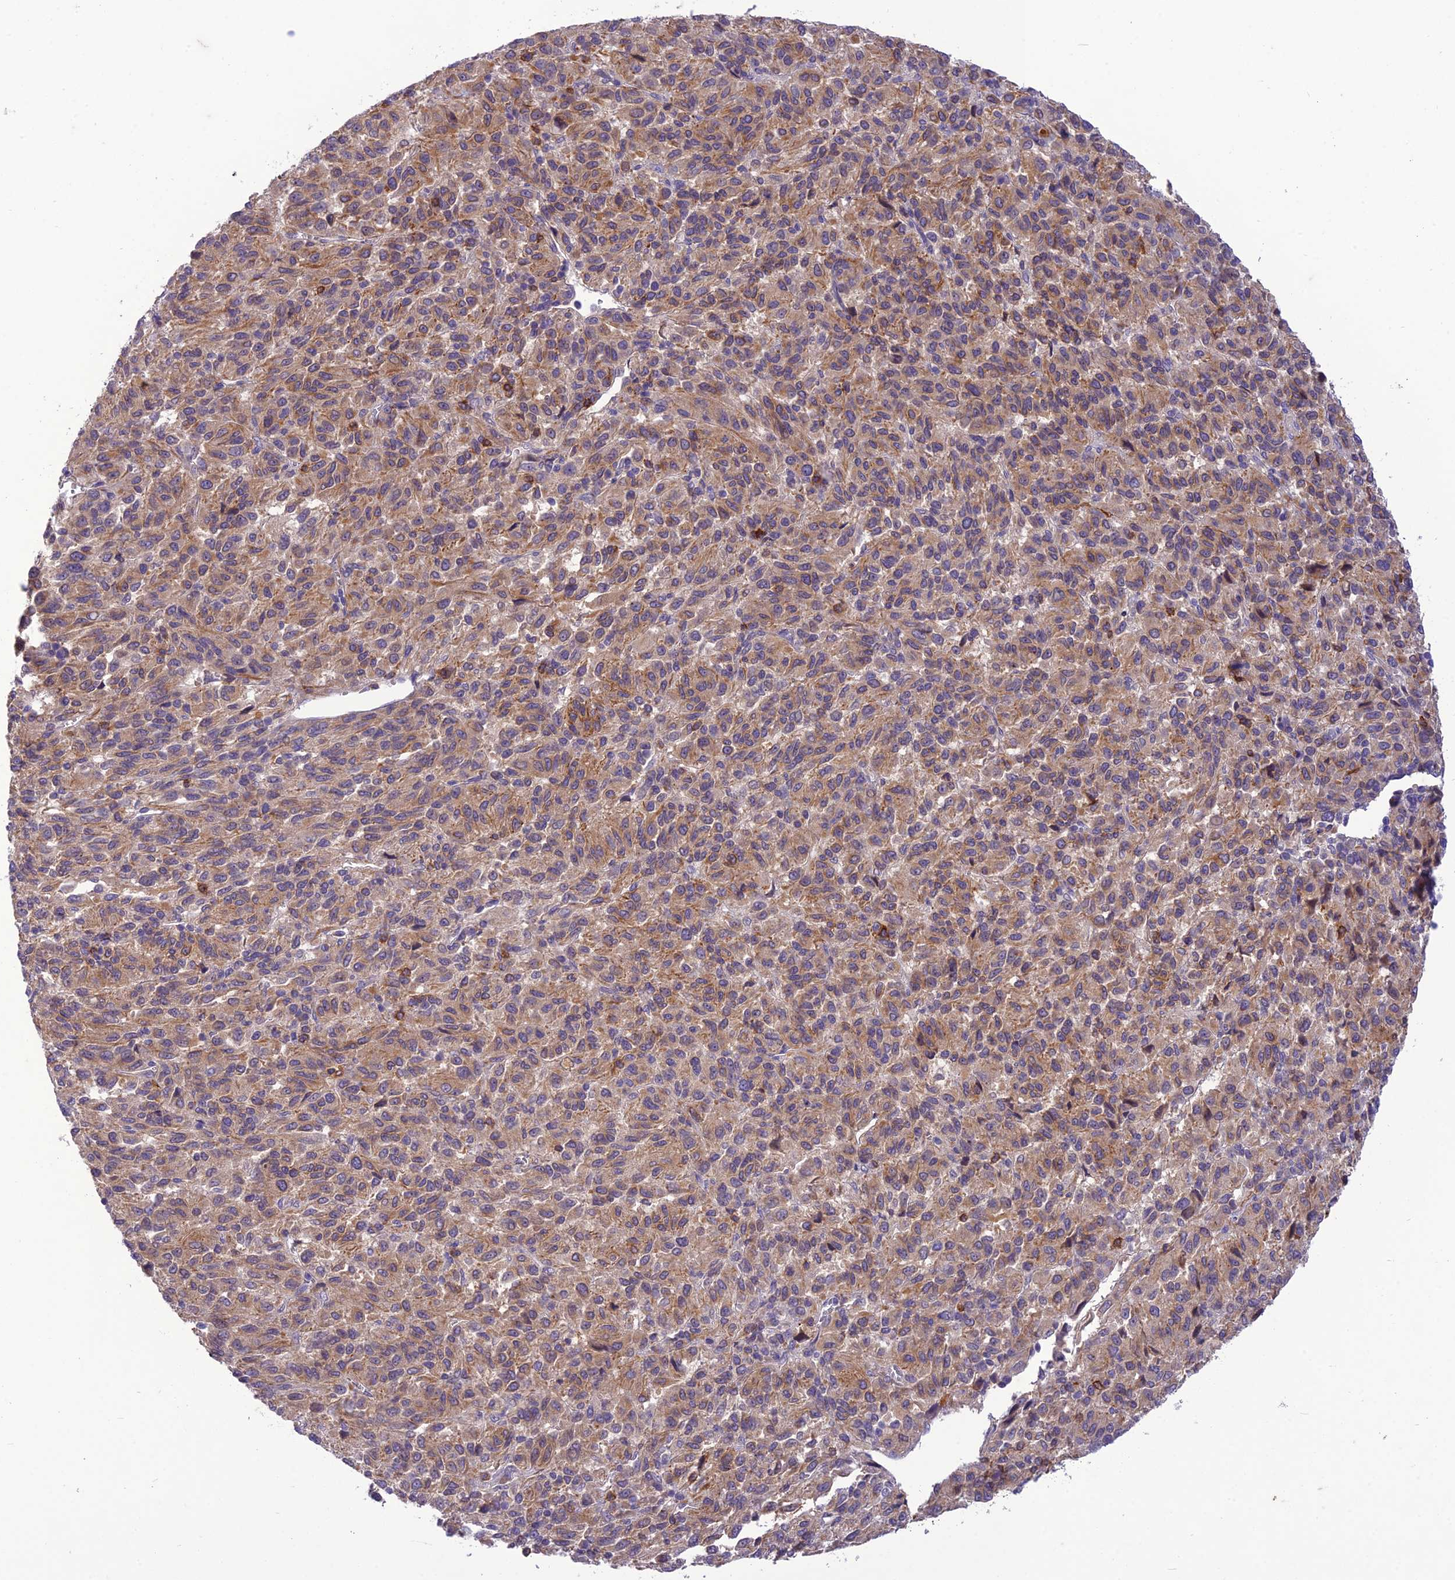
{"staining": {"intensity": "weak", "quantity": "25%-75%", "location": "cytoplasmic/membranous"}, "tissue": "melanoma", "cell_type": "Tumor cells", "image_type": "cancer", "snomed": [{"axis": "morphology", "description": "Malignant melanoma, Metastatic site"}, {"axis": "topography", "description": "Lung"}], "caption": "There is low levels of weak cytoplasmic/membranous expression in tumor cells of melanoma, as demonstrated by immunohistochemical staining (brown color).", "gene": "ITGAE", "patient": {"sex": "male", "age": 64}}